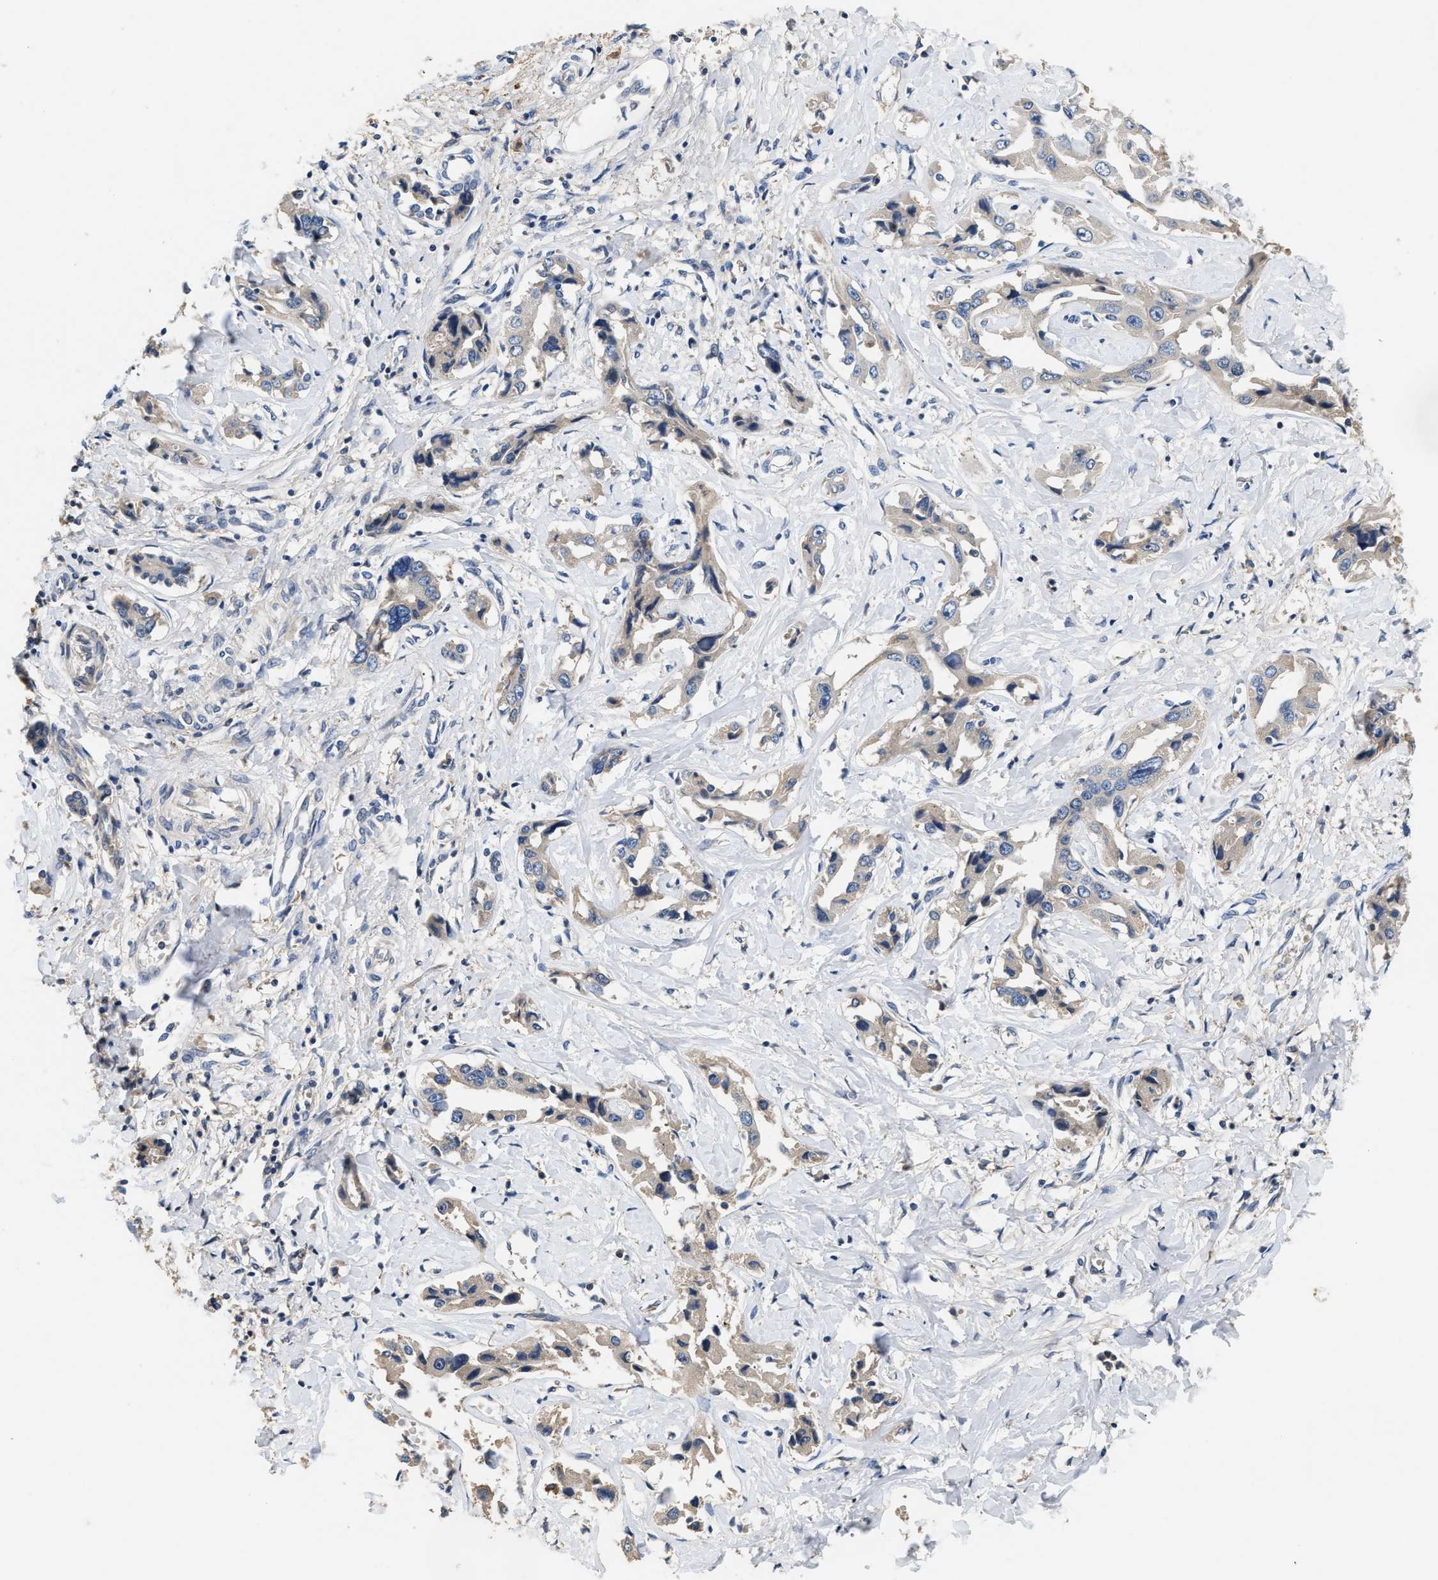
{"staining": {"intensity": "negative", "quantity": "none", "location": "none"}, "tissue": "liver cancer", "cell_type": "Tumor cells", "image_type": "cancer", "snomed": [{"axis": "morphology", "description": "Cholangiocarcinoma"}, {"axis": "topography", "description": "Liver"}], "caption": "The micrograph shows no significant positivity in tumor cells of liver cholangiocarcinoma.", "gene": "IL17RC", "patient": {"sex": "male", "age": 59}}